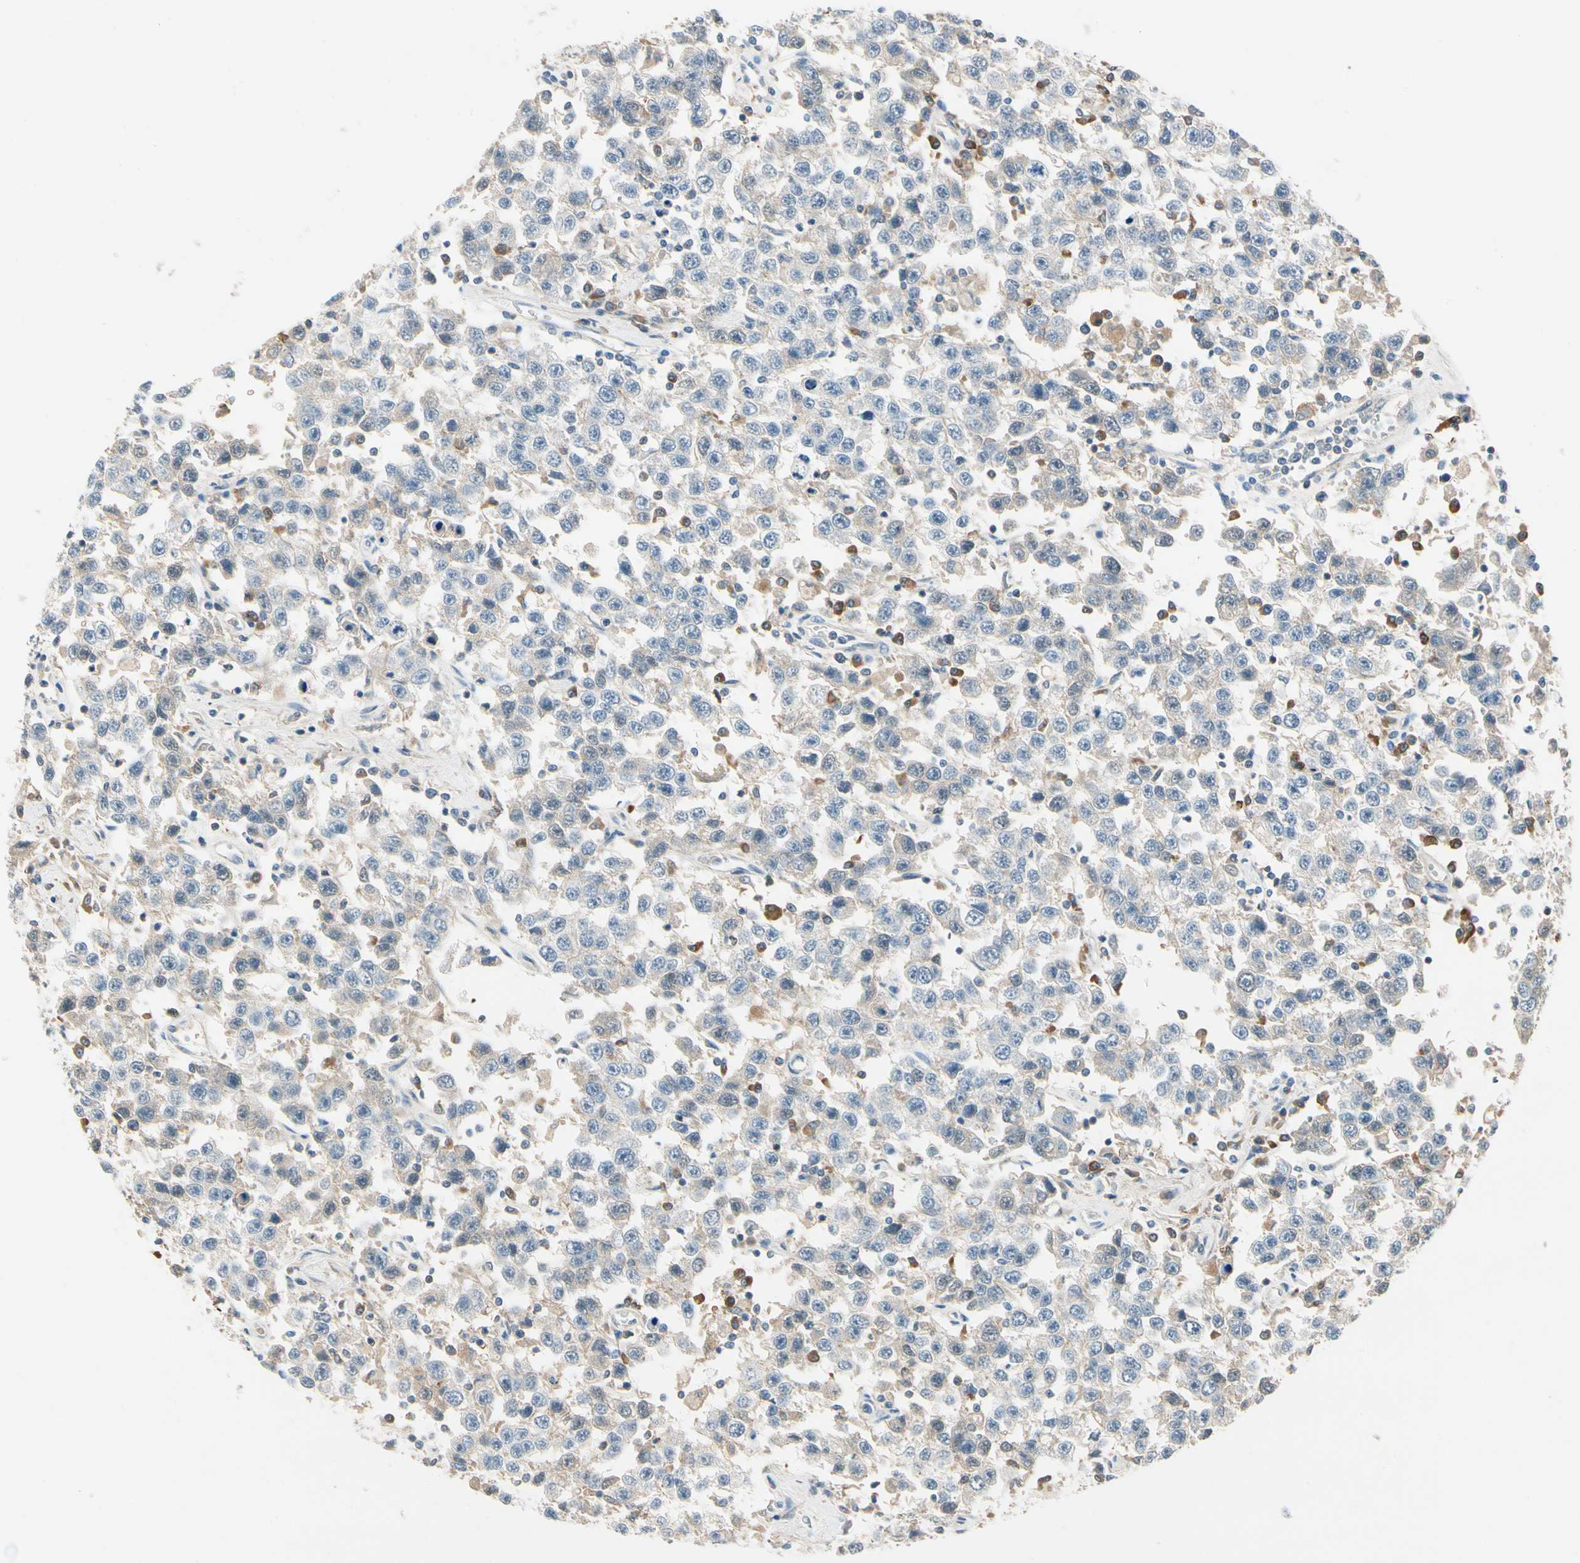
{"staining": {"intensity": "weak", "quantity": "25%-75%", "location": "cytoplasmic/membranous"}, "tissue": "testis cancer", "cell_type": "Tumor cells", "image_type": "cancer", "snomed": [{"axis": "morphology", "description": "Seminoma, NOS"}, {"axis": "topography", "description": "Testis"}], "caption": "A brown stain shows weak cytoplasmic/membranous staining of a protein in testis cancer tumor cells.", "gene": "WIPI1", "patient": {"sex": "male", "age": 41}}